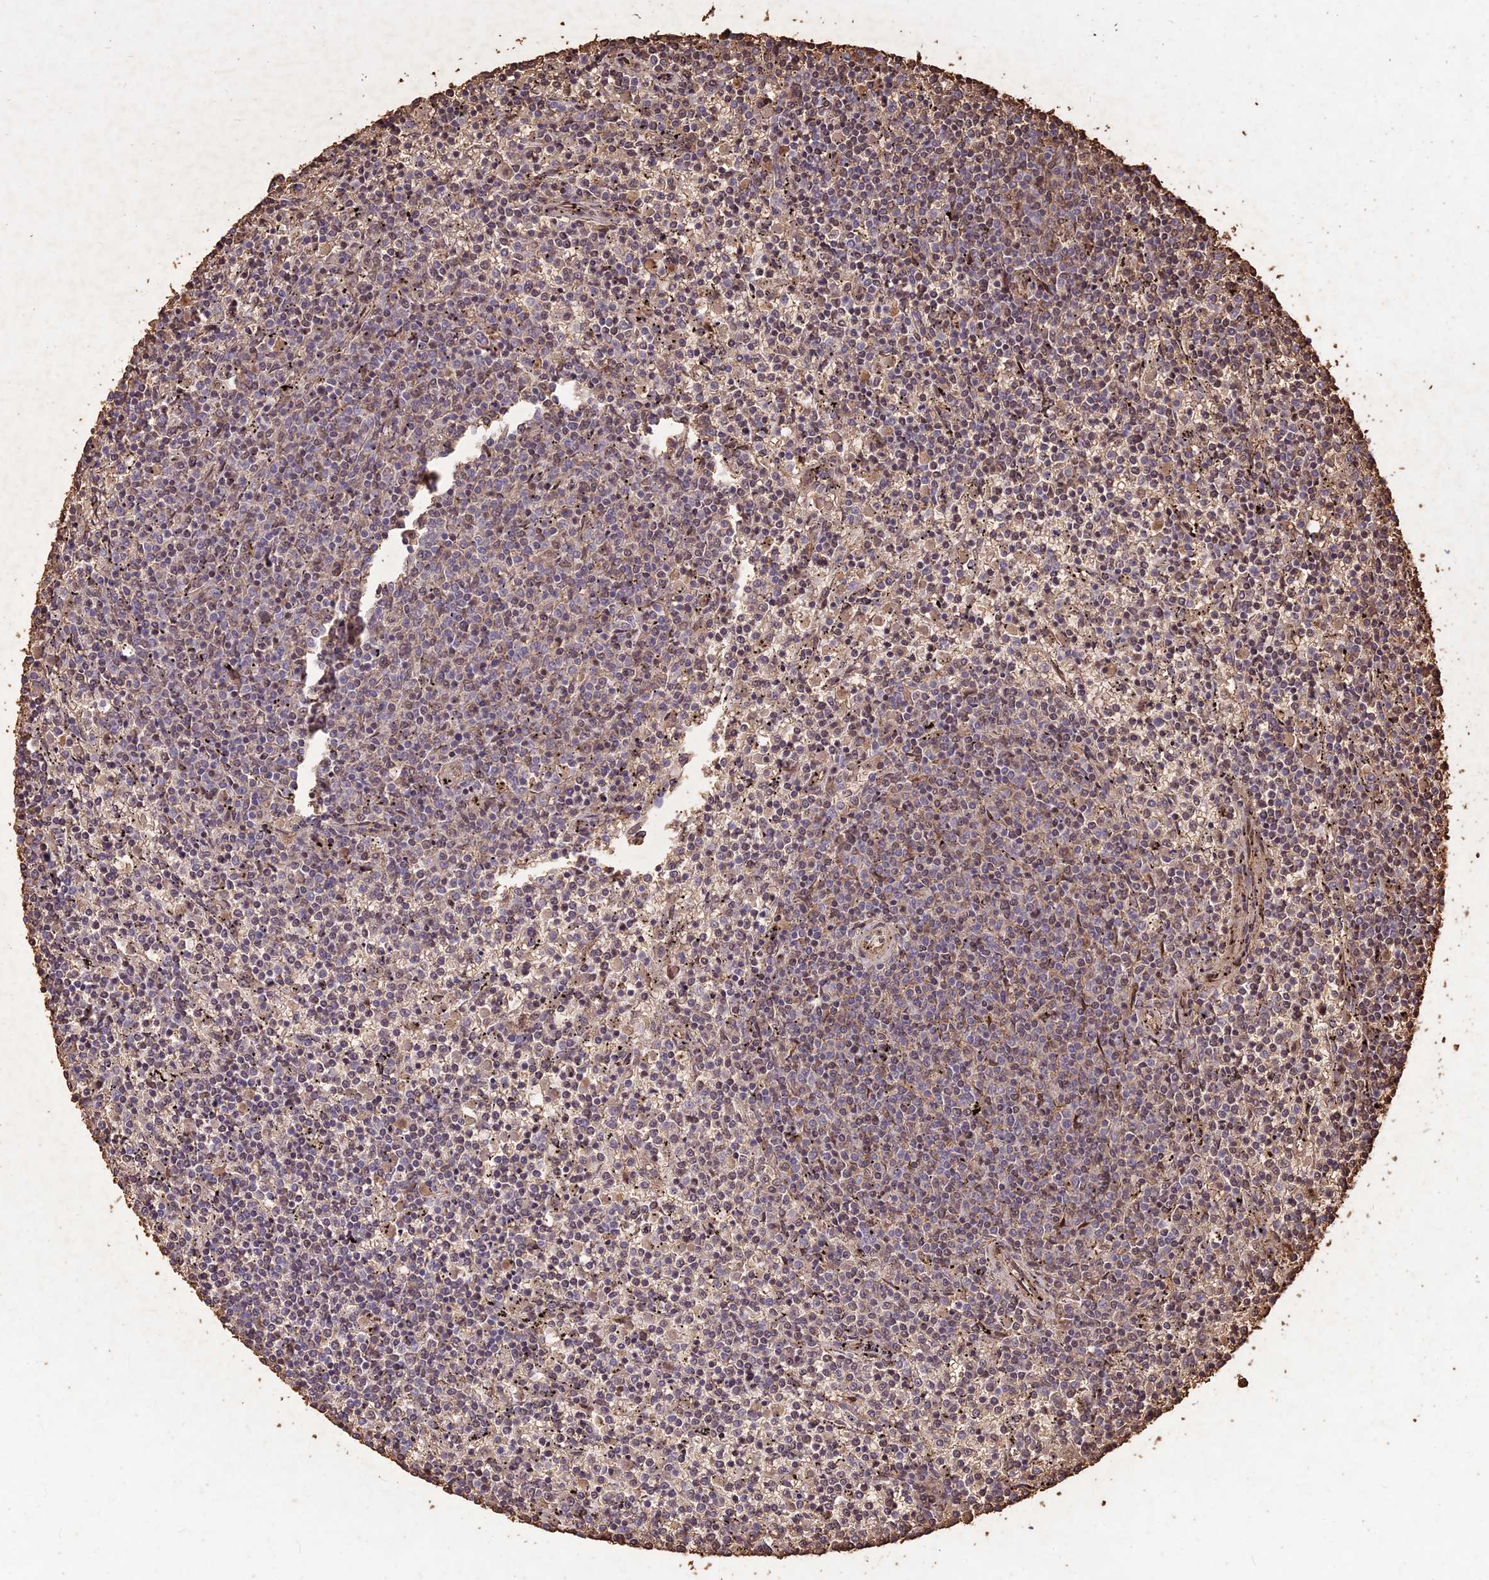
{"staining": {"intensity": "negative", "quantity": "none", "location": "none"}, "tissue": "lymphoma", "cell_type": "Tumor cells", "image_type": "cancer", "snomed": [{"axis": "morphology", "description": "Malignant lymphoma, non-Hodgkin's type, Low grade"}, {"axis": "topography", "description": "Spleen"}], "caption": "High magnification brightfield microscopy of lymphoma stained with DAB (3,3'-diaminobenzidine) (brown) and counterstained with hematoxylin (blue): tumor cells show no significant expression. (Immunohistochemistry, brightfield microscopy, high magnification).", "gene": "PPP1R11", "patient": {"sex": "female", "age": 50}}